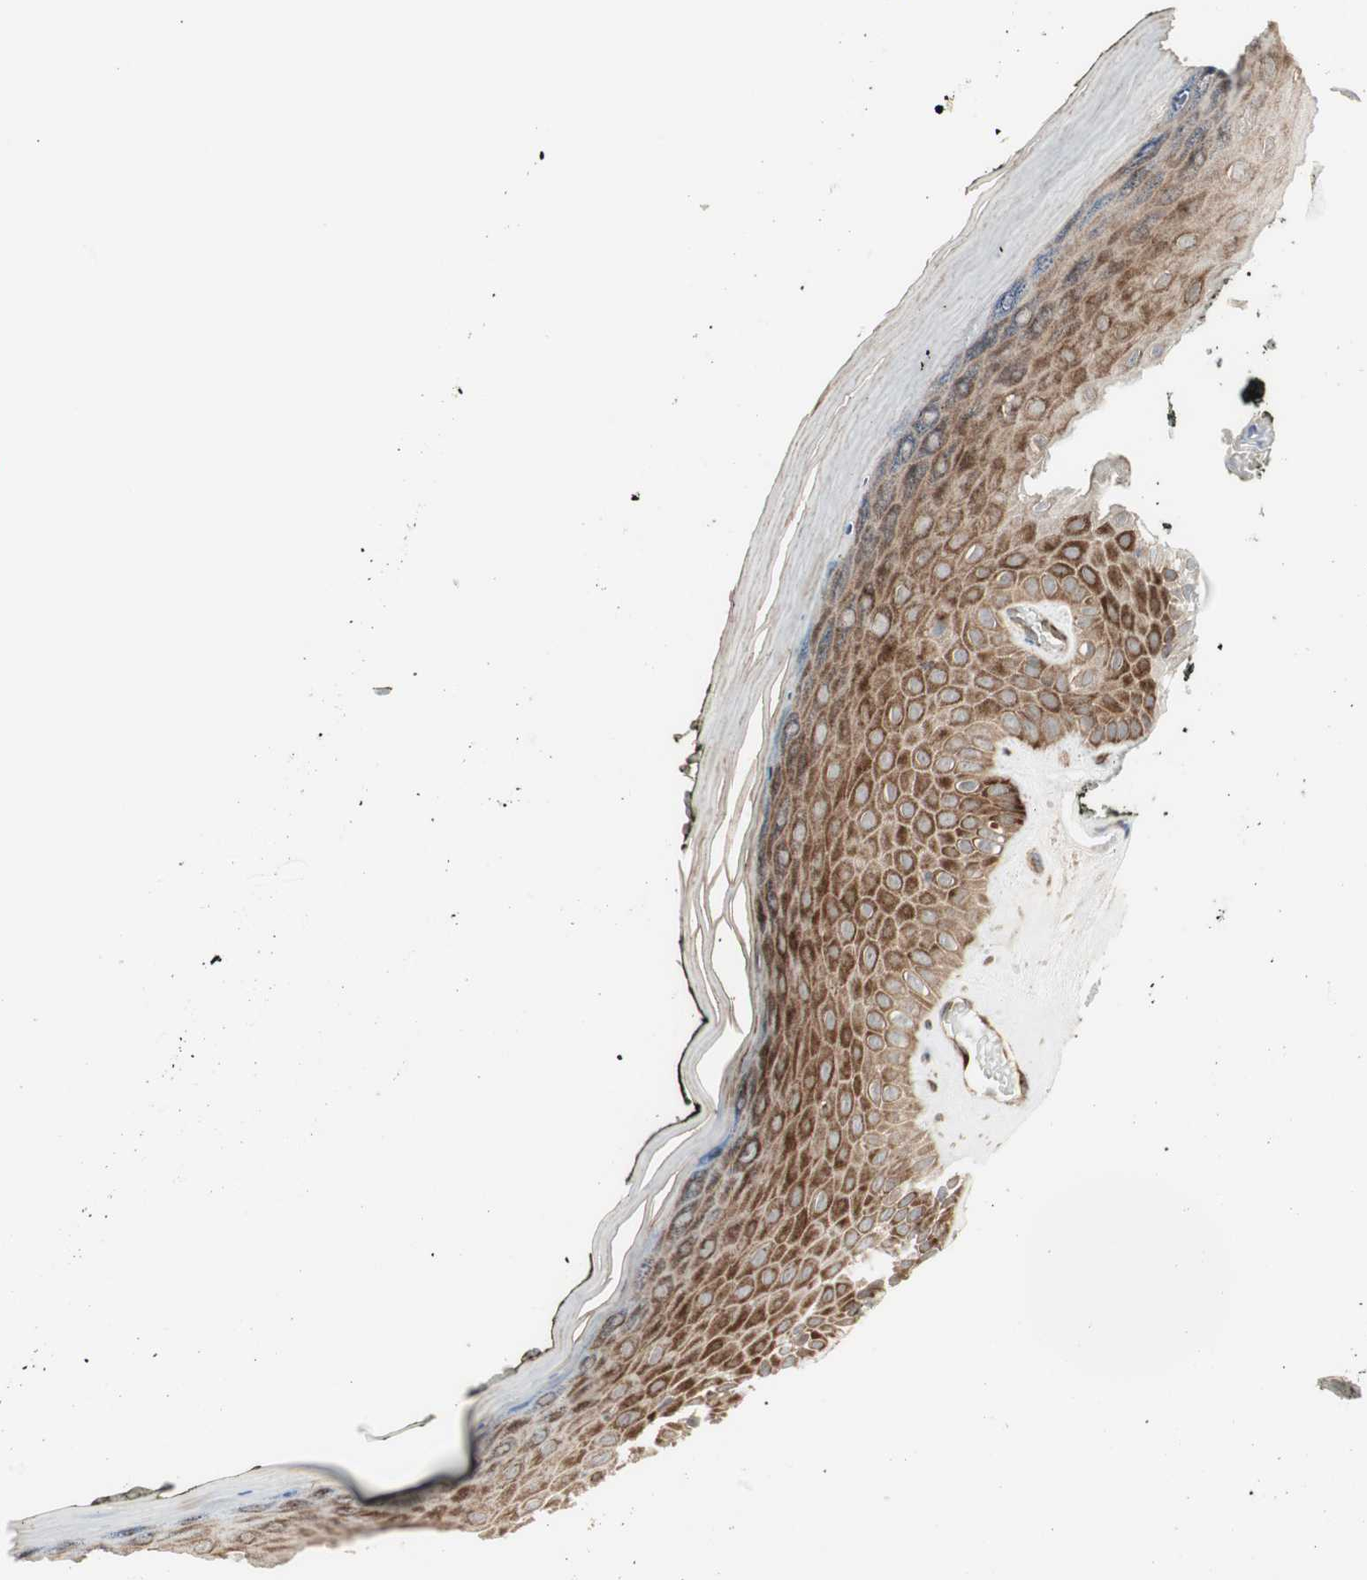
{"staining": {"intensity": "strong", "quantity": ">75%", "location": "cytoplasmic/membranous"}, "tissue": "skin", "cell_type": "Epidermal cells", "image_type": "normal", "snomed": [{"axis": "morphology", "description": "Normal tissue, NOS"}, {"axis": "morphology", "description": "Inflammation, NOS"}, {"axis": "topography", "description": "Vulva"}], "caption": "IHC histopathology image of normal skin stained for a protein (brown), which shows high levels of strong cytoplasmic/membranous staining in about >75% of epidermal cells.", "gene": "PPP2R5E", "patient": {"sex": "female", "age": 84}}